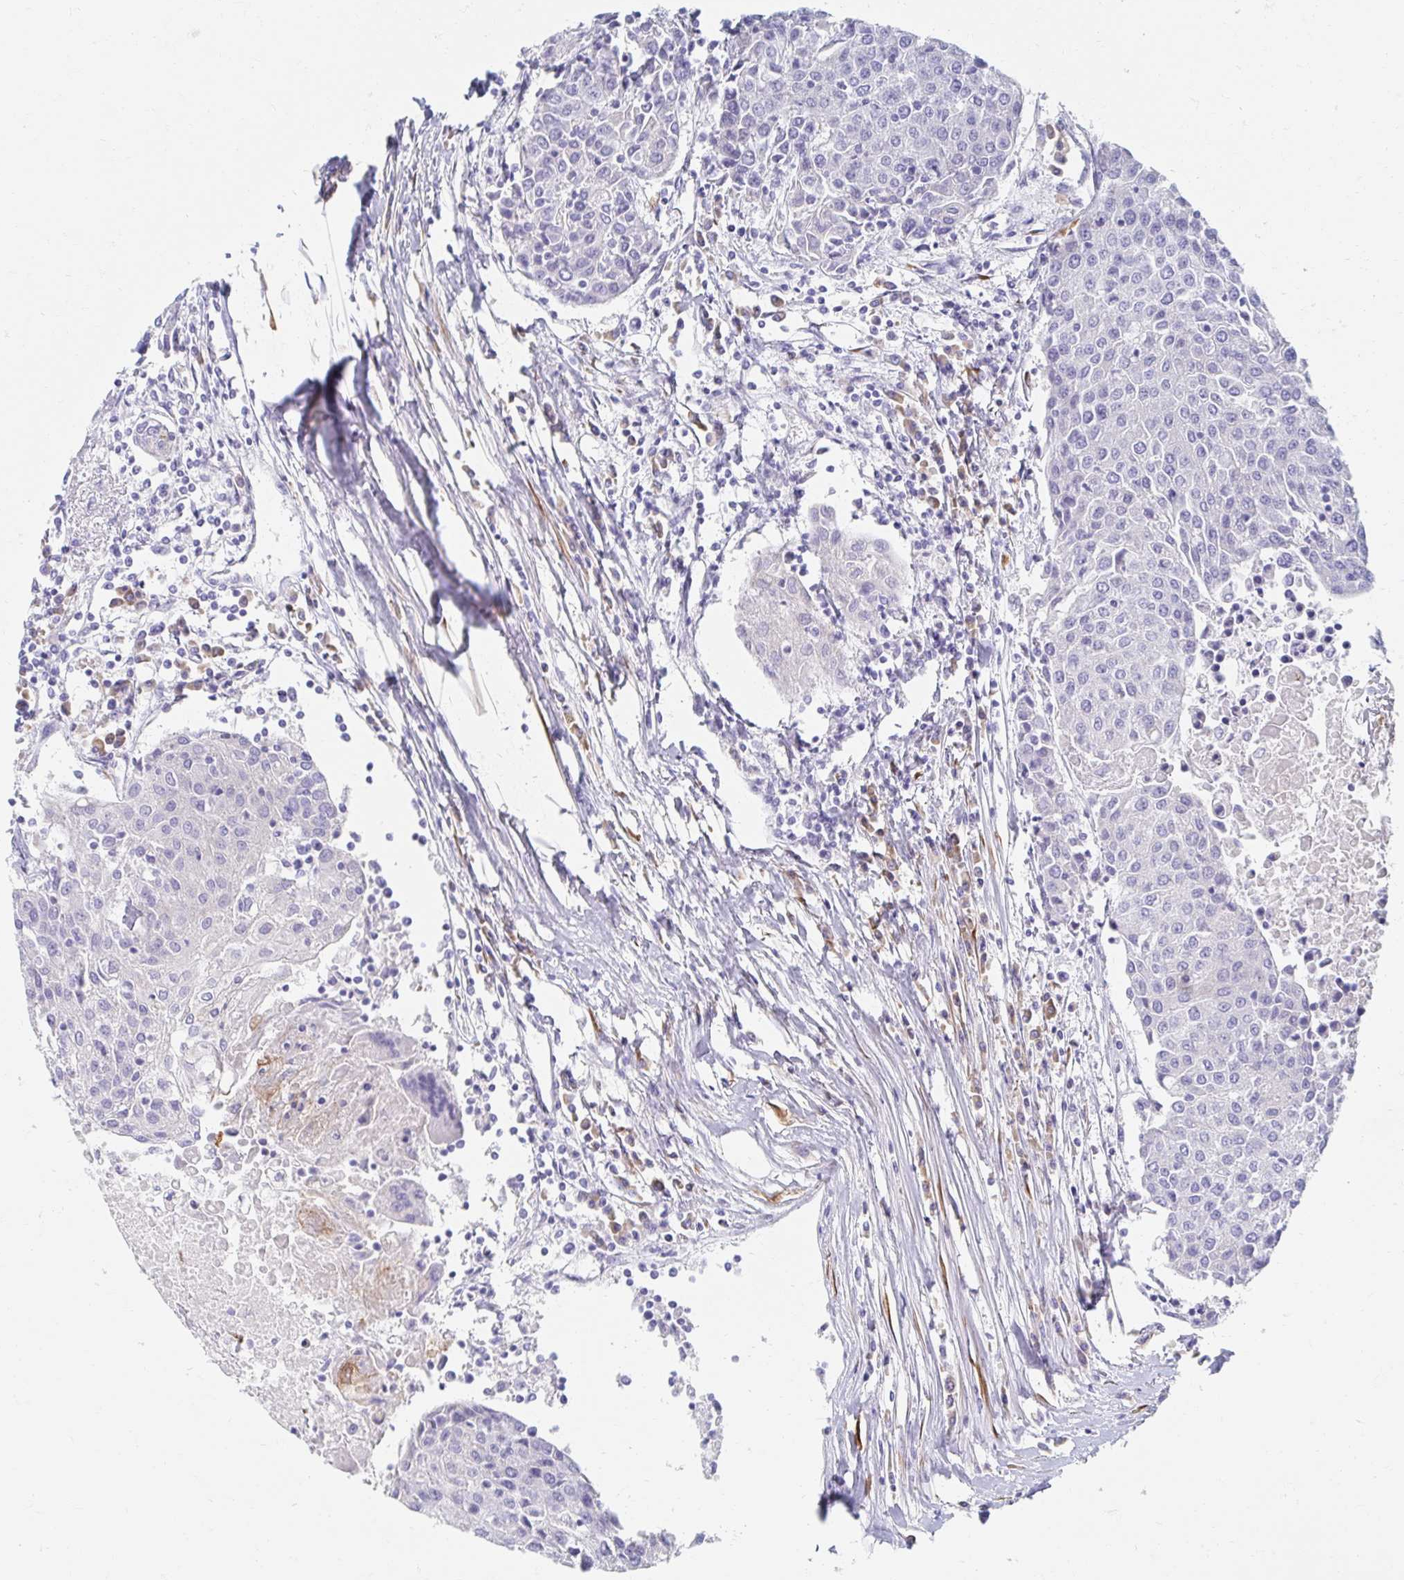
{"staining": {"intensity": "negative", "quantity": "none", "location": "none"}, "tissue": "urothelial cancer", "cell_type": "Tumor cells", "image_type": "cancer", "snomed": [{"axis": "morphology", "description": "Urothelial carcinoma, High grade"}, {"axis": "topography", "description": "Urinary bladder"}], "caption": "This micrograph is of urothelial cancer stained with immunohistochemistry (IHC) to label a protein in brown with the nuclei are counter-stained blue. There is no positivity in tumor cells. (DAB IHC visualized using brightfield microscopy, high magnification).", "gene": "MYLK2", "patient": {"sex": "female", "age": 85}}